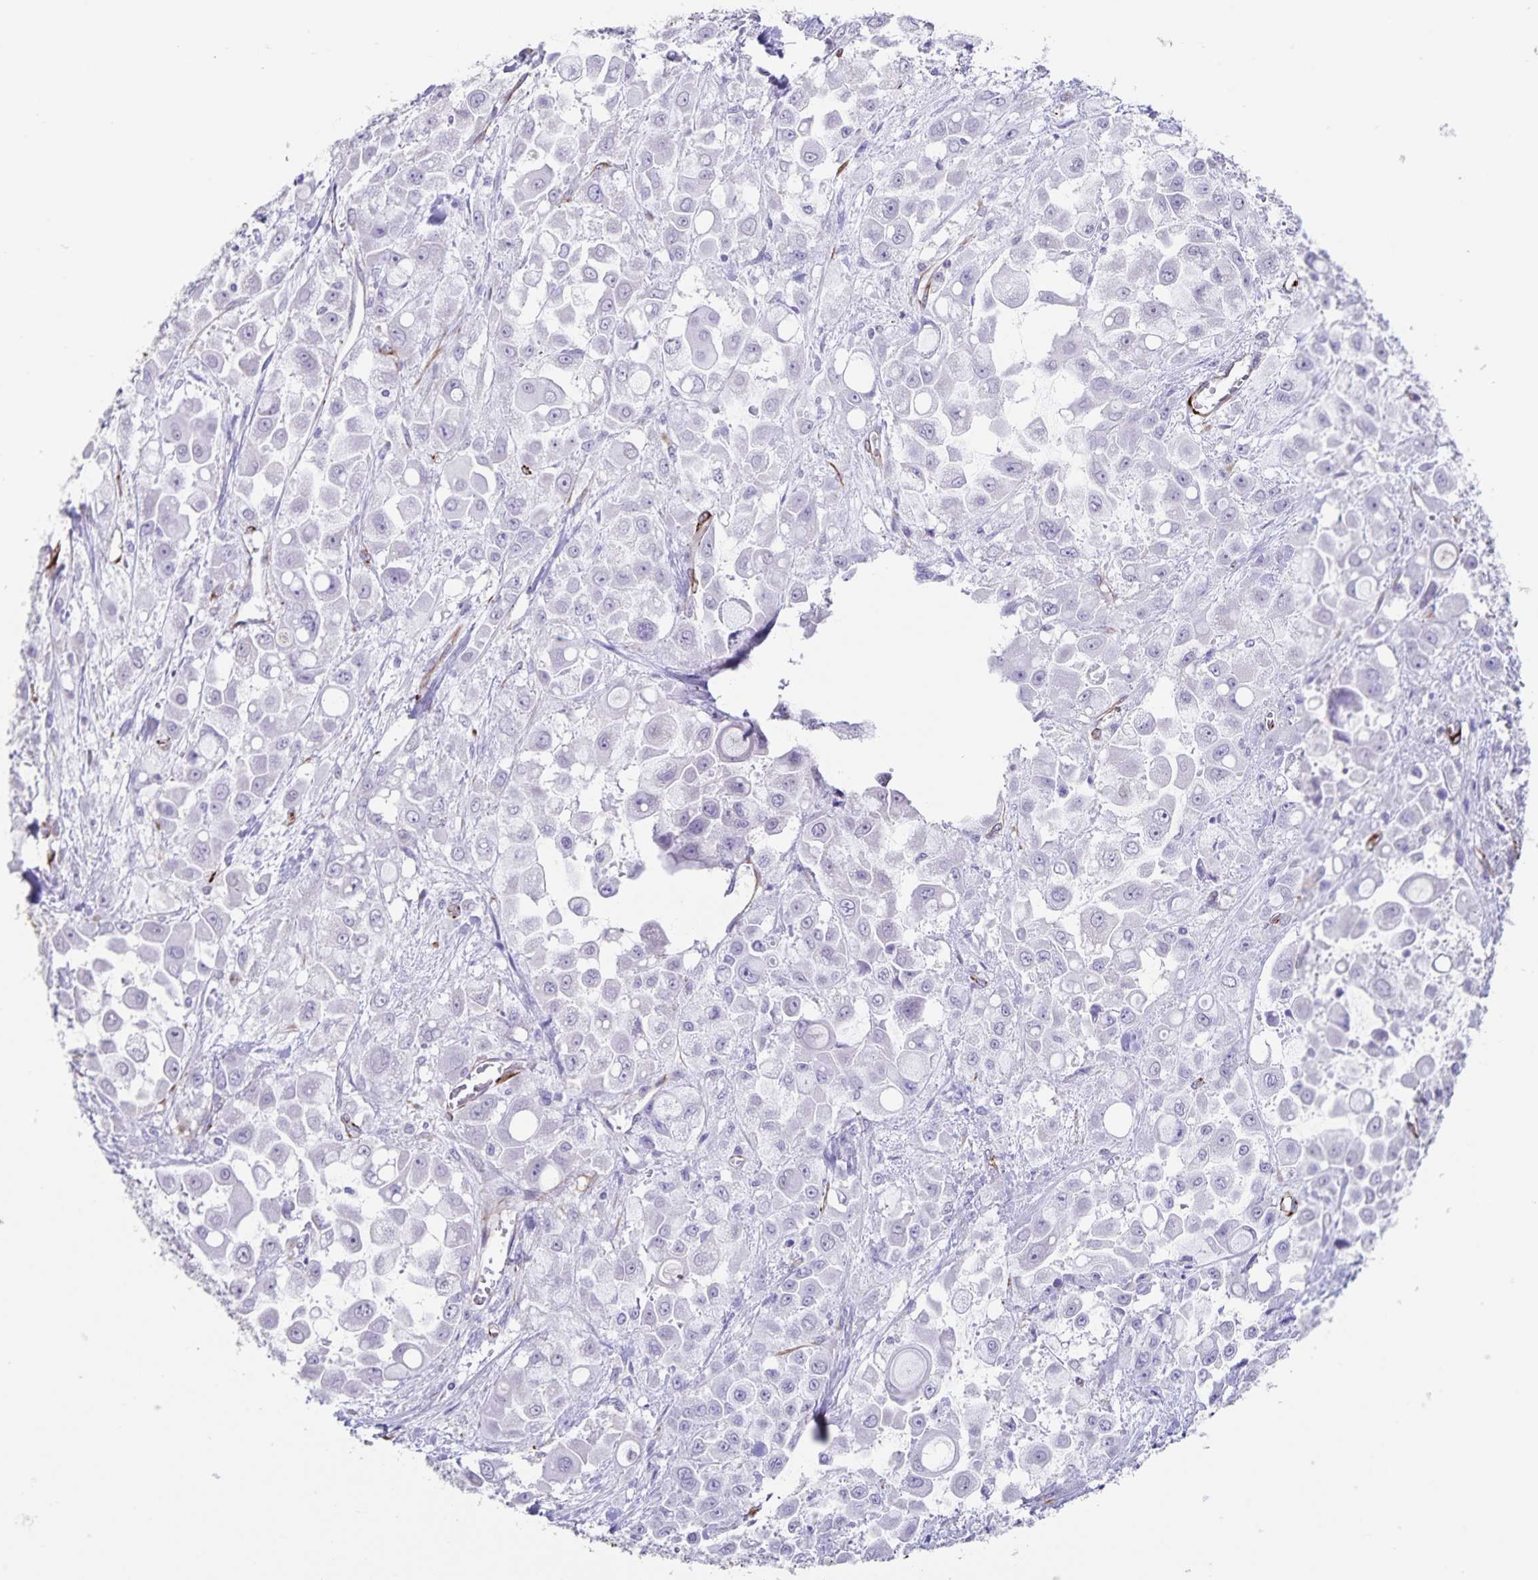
{"staining": {"intensity": "negative", "quantity": "none", "location": "none"}, "tissue": "stomach cancer", "cell_type": "Tumor cells", "image_type": "cancer", "snomed": [{"axis": "morphology", "description": "Adenocarcinoma, NOS"}, {"axis": "topography", "description": "Stomach"}], "caption": "An image of human stomach cancer is negative for staining in tumor cells. (Brightfield microscopy of DAB IHC at high magnification).", "gene": "SYNM", "patient": {"sex": "female", "age": 76}}